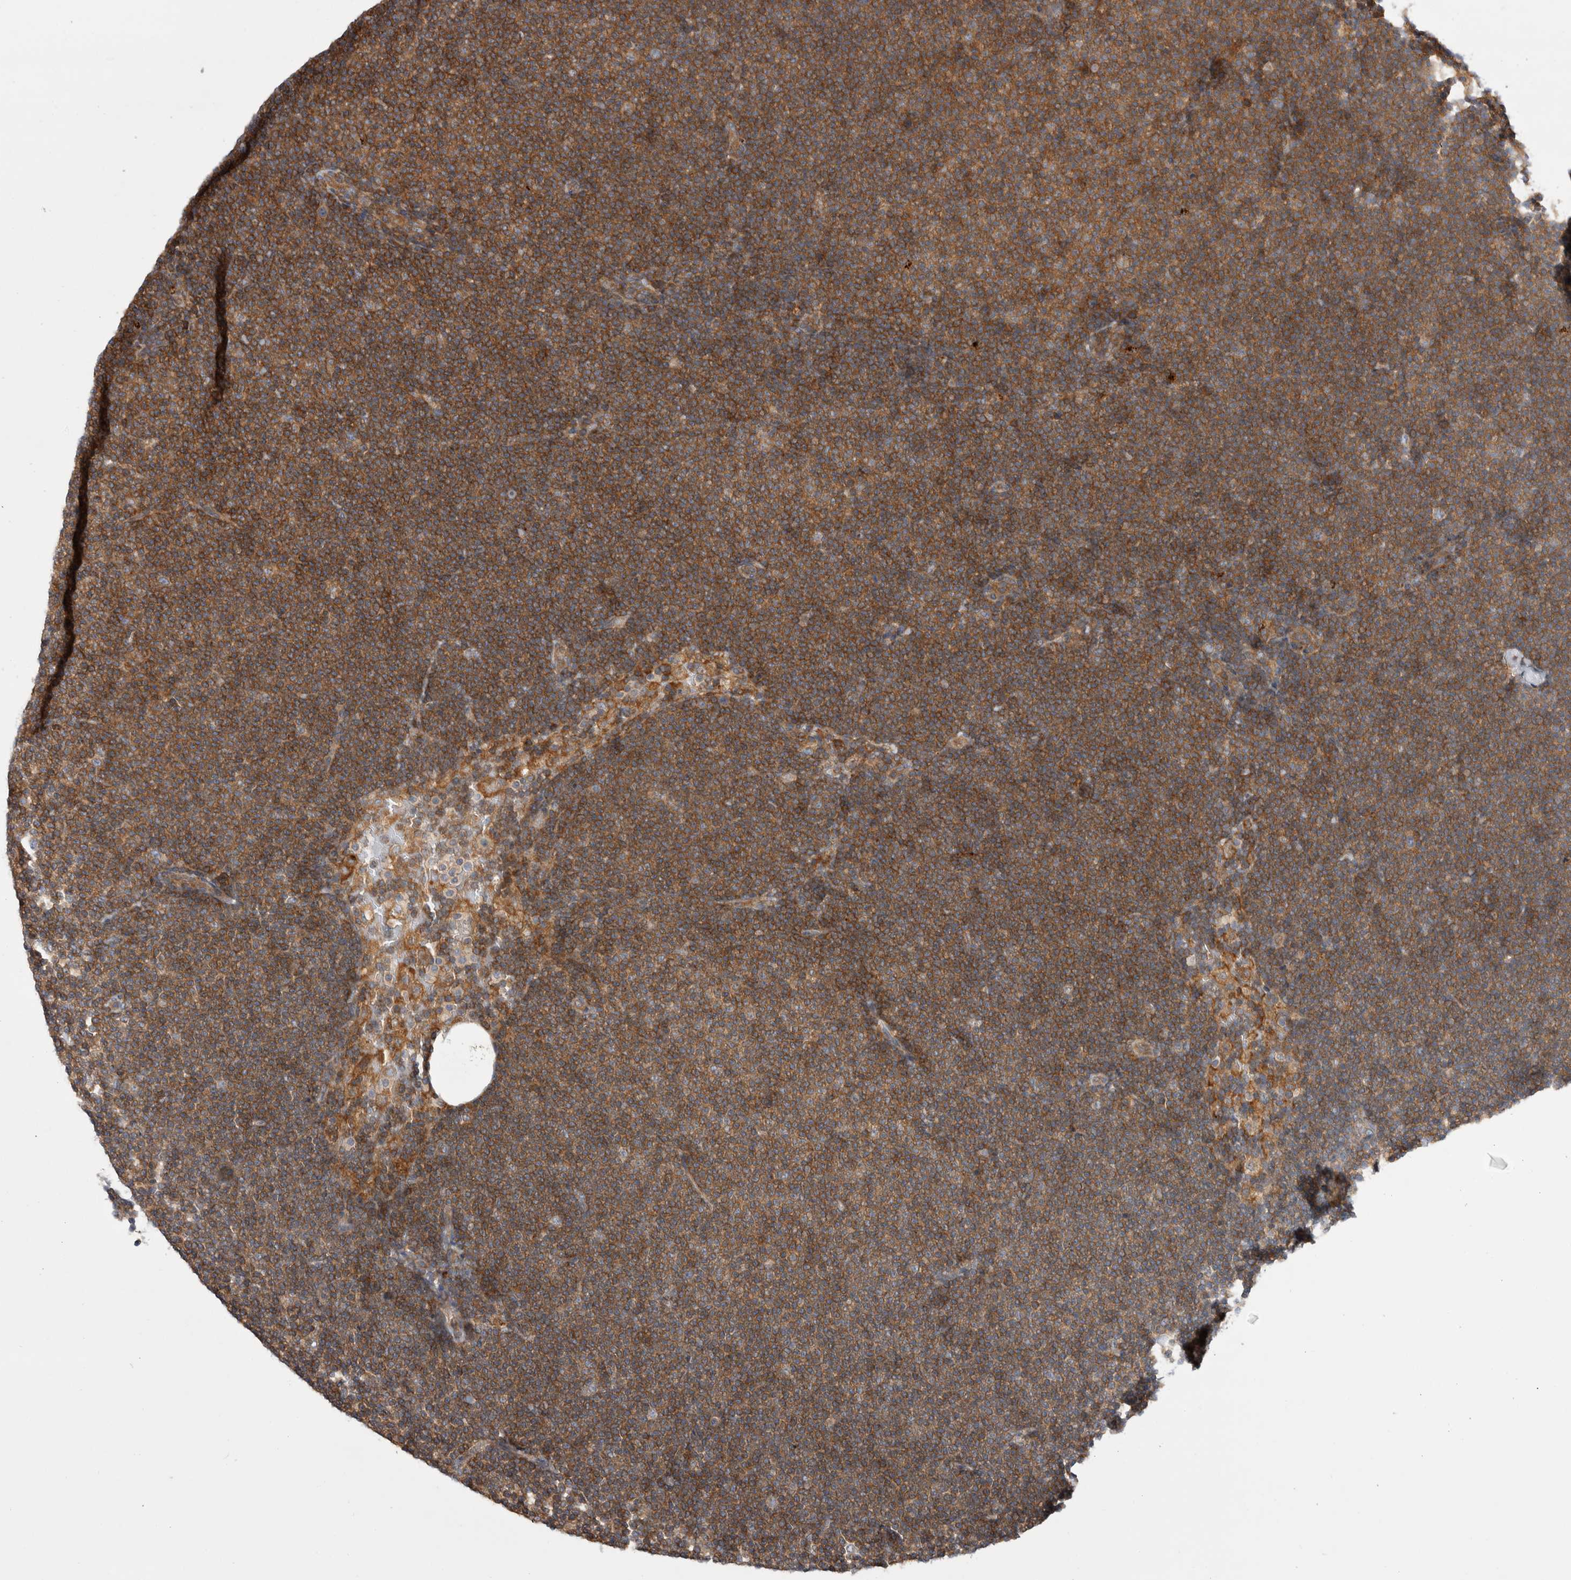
{"staining": {"intensity": "strong", "quantity": ">75%", "location": "cytoplasmic/membranous"}, "tissue": "lymphoma", "cell_type": "Tumor cells", "image_type": "cancer", "snomed": [{"axis": "morphology", "description": "Malignant lymphoma, non-Hodgkin's type, Low grade"}, {"axis": "topography", "description": "Lymph node"}], "caption": "The photomicrograph exhibits immunohistochemical staining of low-grade malignant lymphoma, non-Hodgkin's type. There is strong cytoplasmic/membranous positivity is appreciated in approximately >75% of tumor cells.", "gene": "GRIK2", "patient": {"sex": "female", "age": 53}}